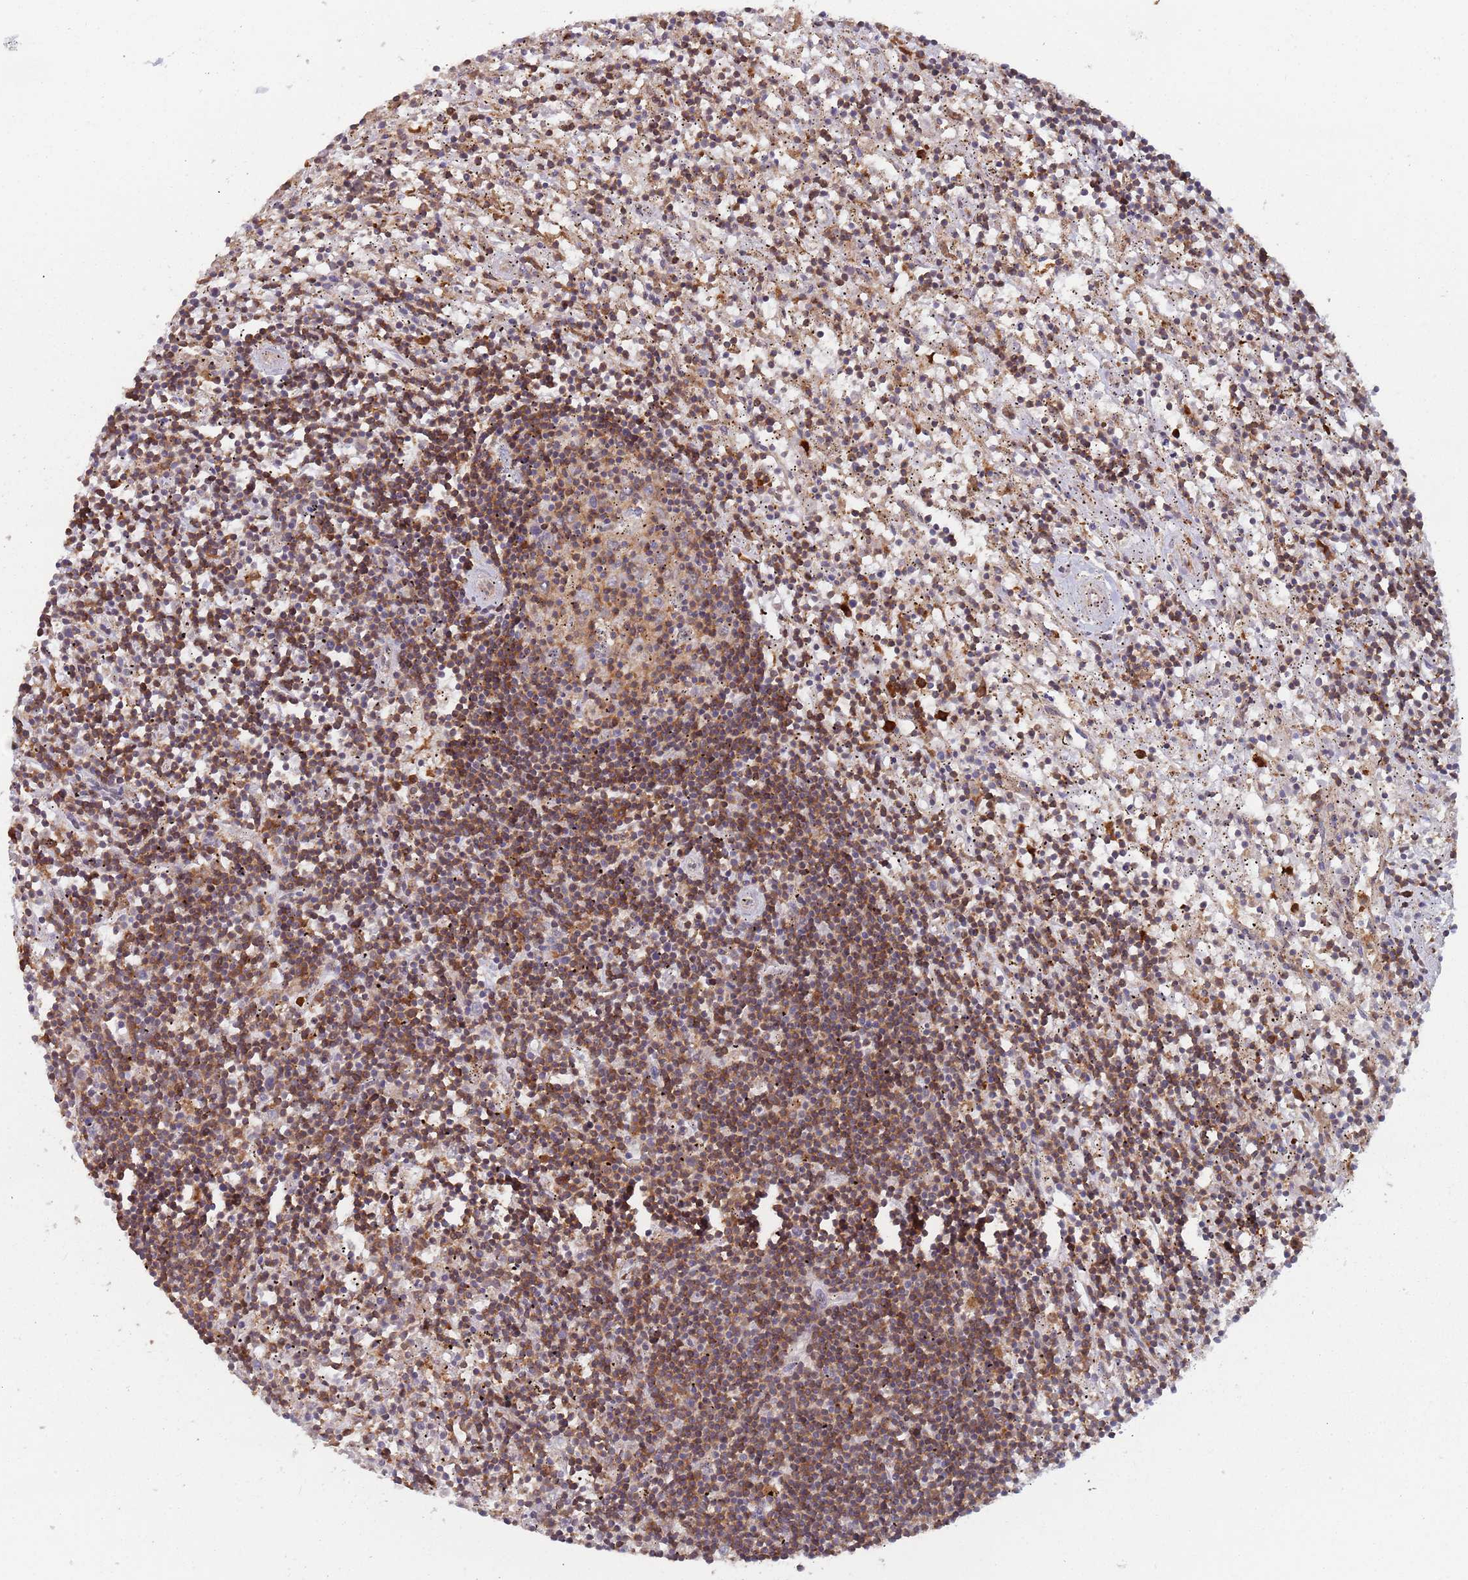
{"staining": {"intensity": "moderate", "quantity": ">75%", "location": "cytoplasmic/membranous"}, "tissue": "lymphoma", "cell_type": "Tumor cells", "image_type": "cancer", "snomed": [{"axis": "morphology", "description": "Malignant lymphoma, non-Hodgkin's type, Low grade"}, {"axis": "topography", "description": "Spleen"}], "caption": "IHC micrograph of neoplastic tissue: human lymphoma stained using immunohistochemistry (IHC) displays medium levels of moderate protein expression localized specifically in the cytoplasmic/membranous of tumor cells, appearing as a cytoplasmic/membranous brown color.", "gene": "GDI2", "patient": {"sex": "male", "age": 76}}